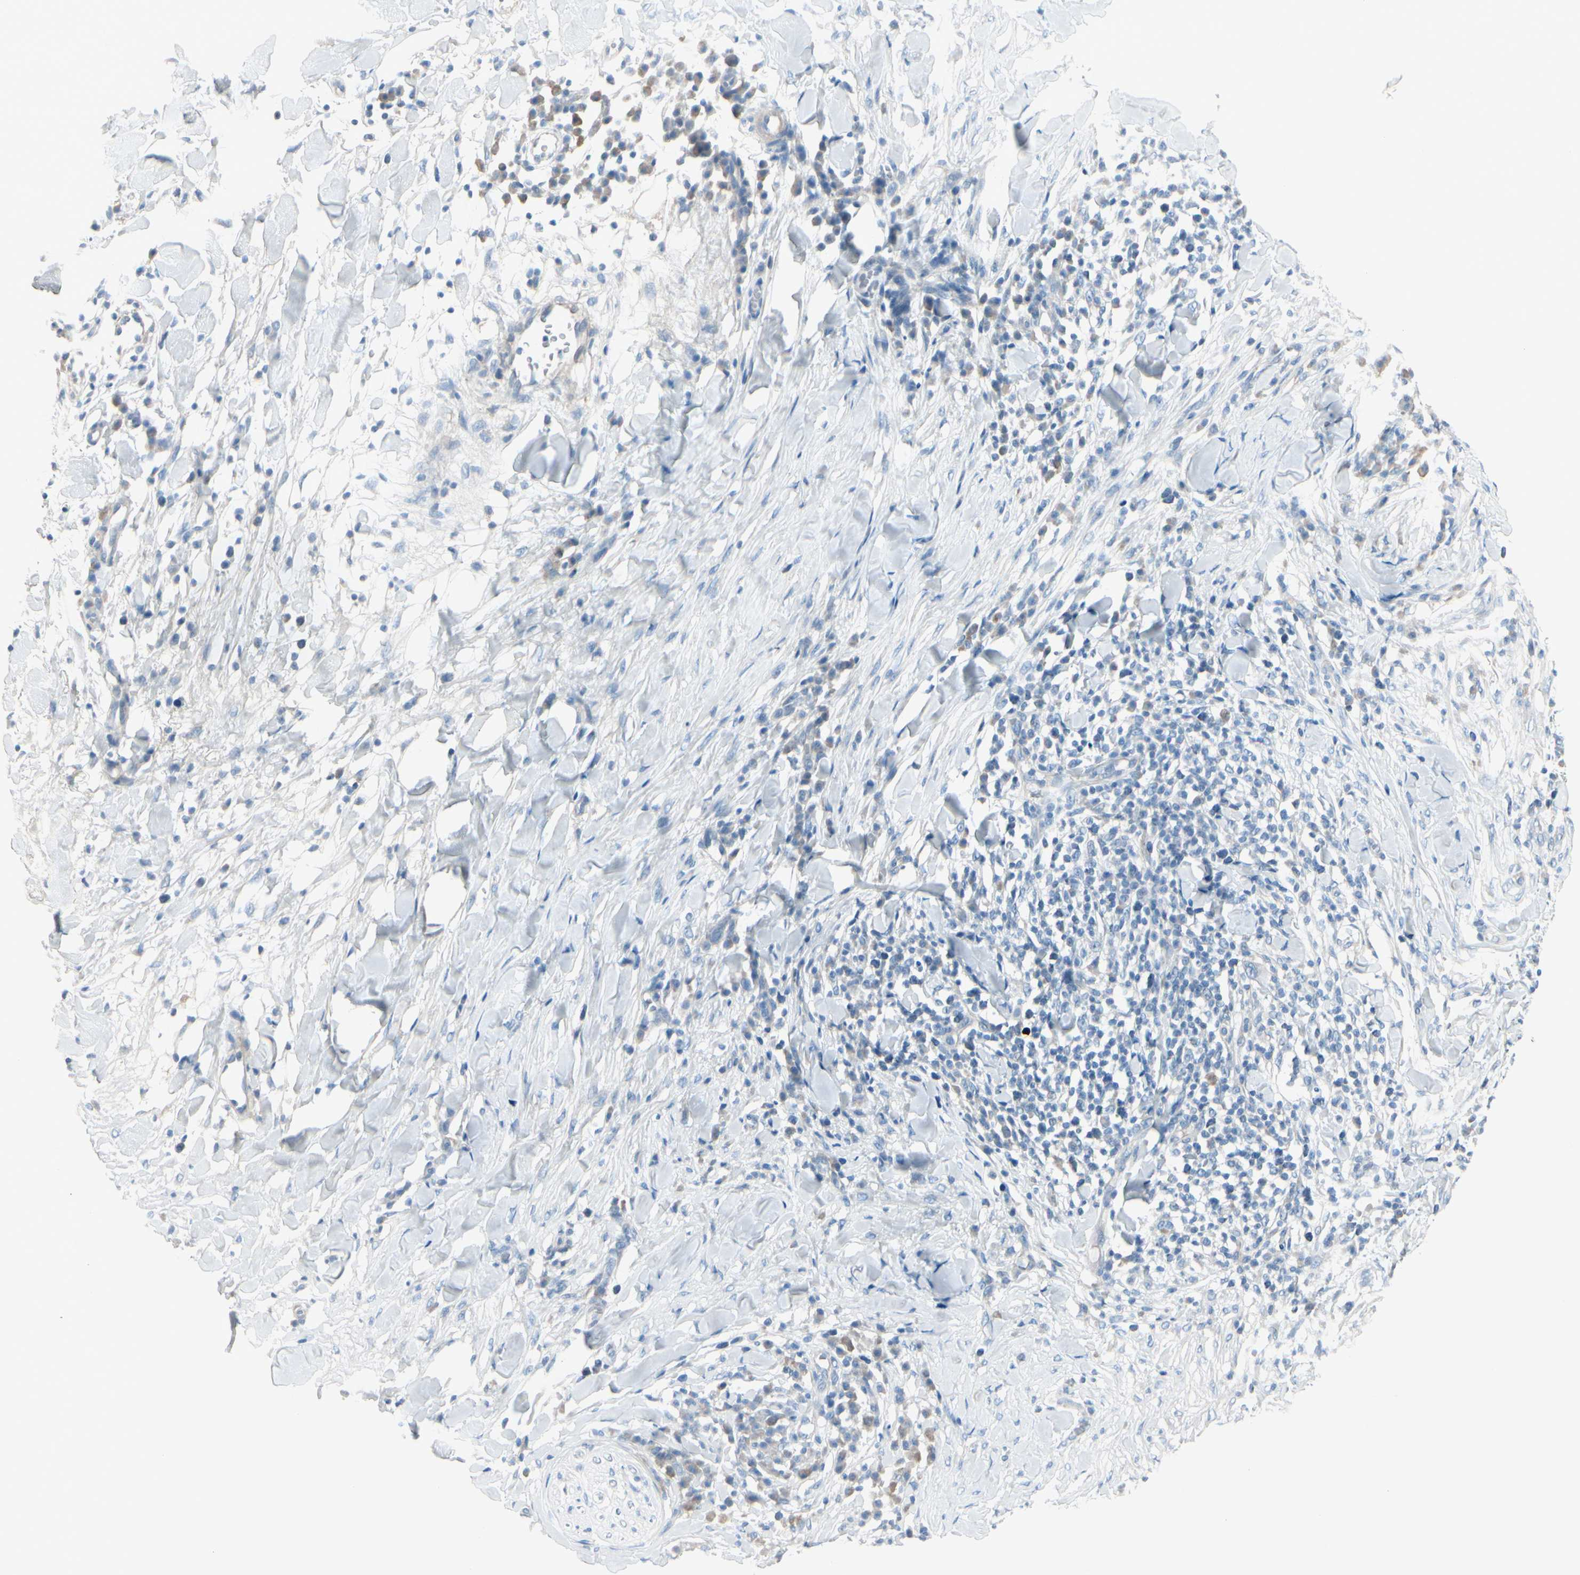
{"staining": {"intensity": "negative", "quantity": "none", "location": "none"}, "tissue": "skin cancer", "cell_type": "Tumor cells", "image_type": "cancer", "snomed": [{"axis": "morphology", "description": "Squamous cell carcinoma, NOS"}, {"axis": "topography", "description": "Skin"}], "caption": "Protein analysis of skin cancer reveals no significant expression in tumor cells. (Stains: DAB (3,3'-diaminobenzidine) IHC with hematoxylin counter stain, Microscopy: brightfield microscopy at high magnification).", "gene": "CDHR5", "patient": {"sex": "male", "age": 24}}